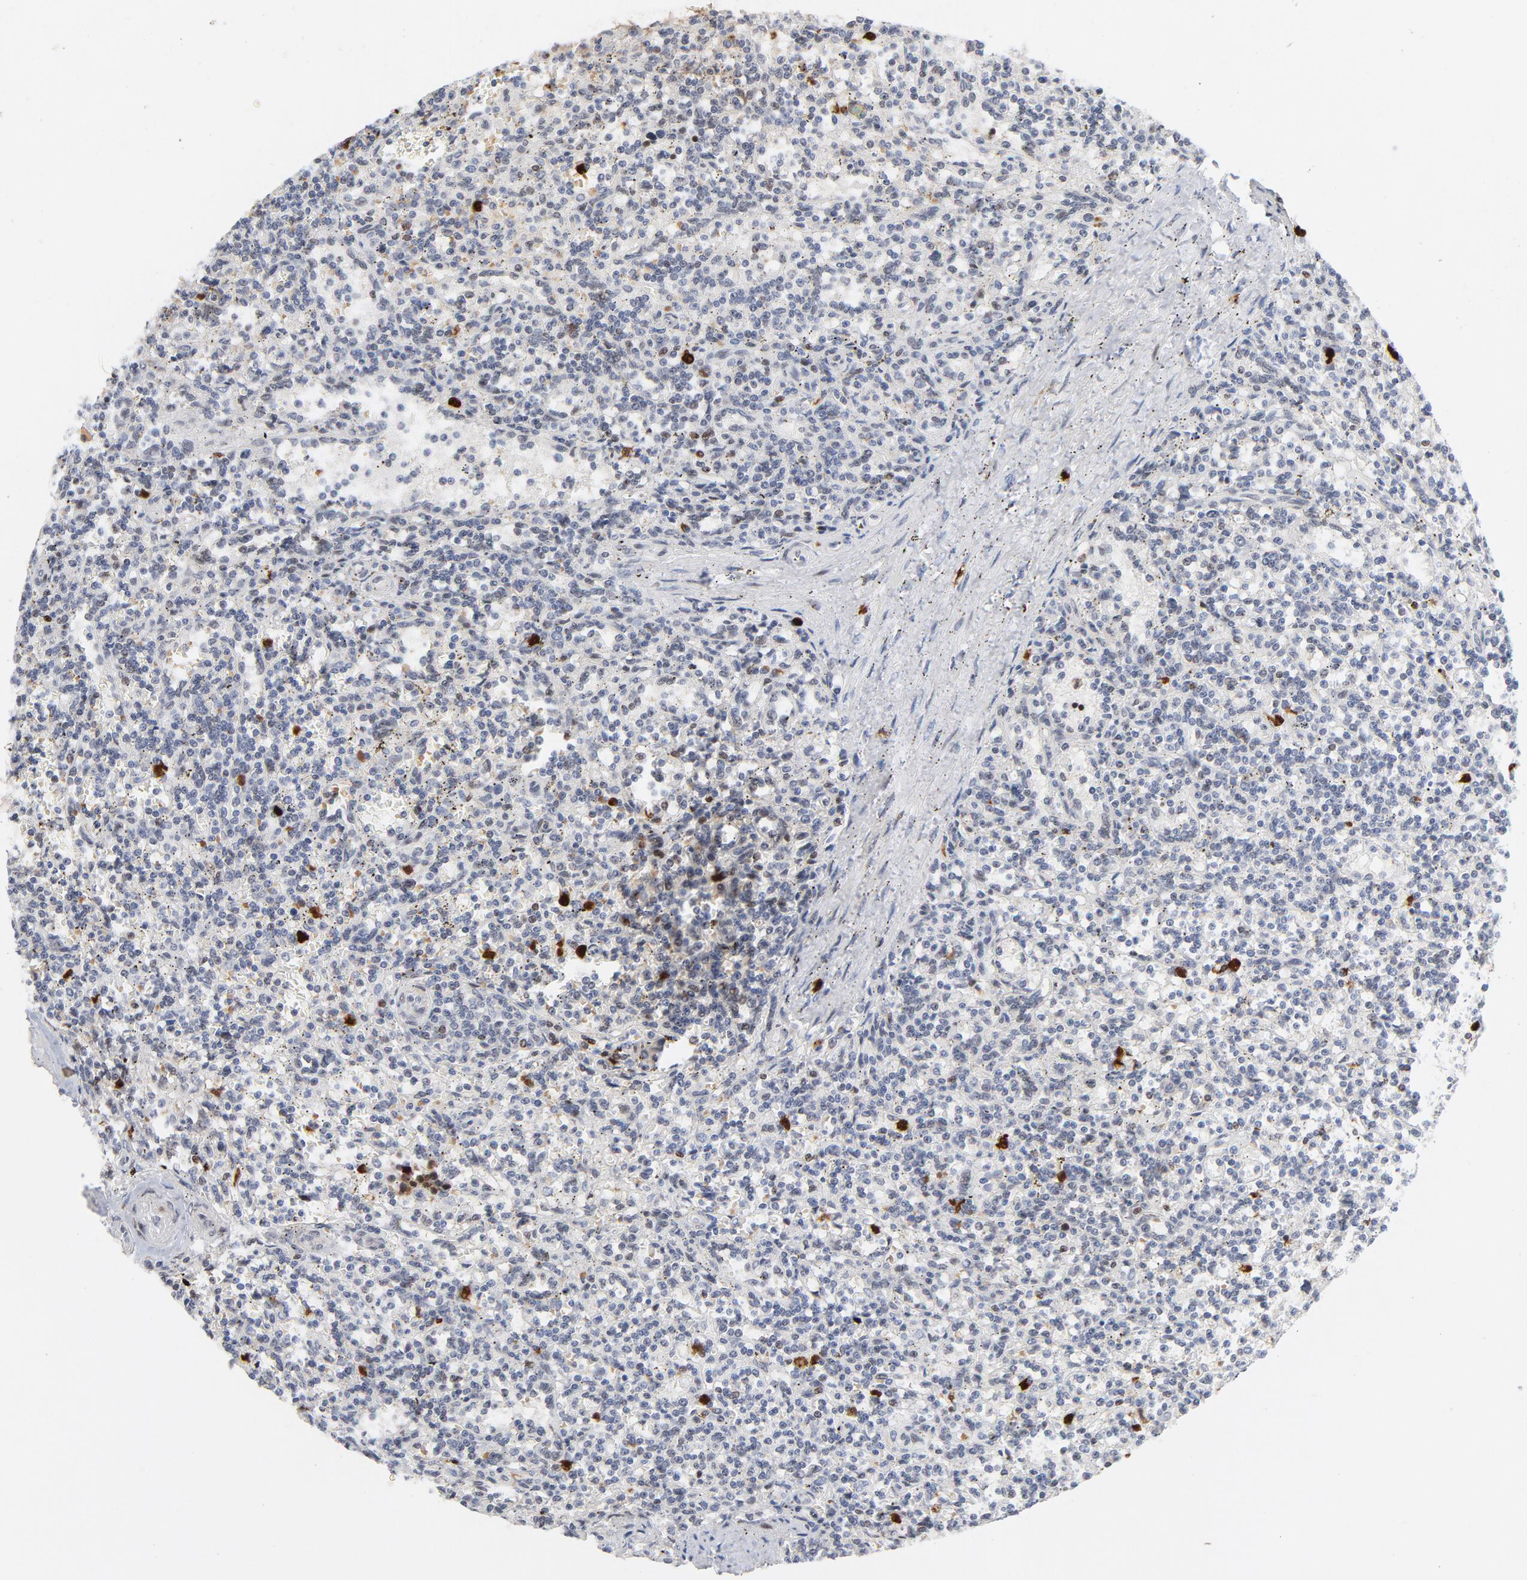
{"staining": {"intensity": "strong", "quantity": "<25%", "location": "nuclear"}, "tissue": "lymphoma", "cell_type": "Tumor cells", "image_type": "cancer", "snomed": [{"axis": "morphology", "description": "Malignant lymphoma, non-Hodgkin's type, Low grade"}, {"axis": "topography", "description": "Spleen"}], "caption": "Immunohistochemical staining of low-grade malignant lymphoma, non-Hodgkin's type reveals medium levels of strong nuclear positivity in approximately <25% of tumor cells.", "gene": "NFIC", "patient": {"sex": "male", "age": 73}}